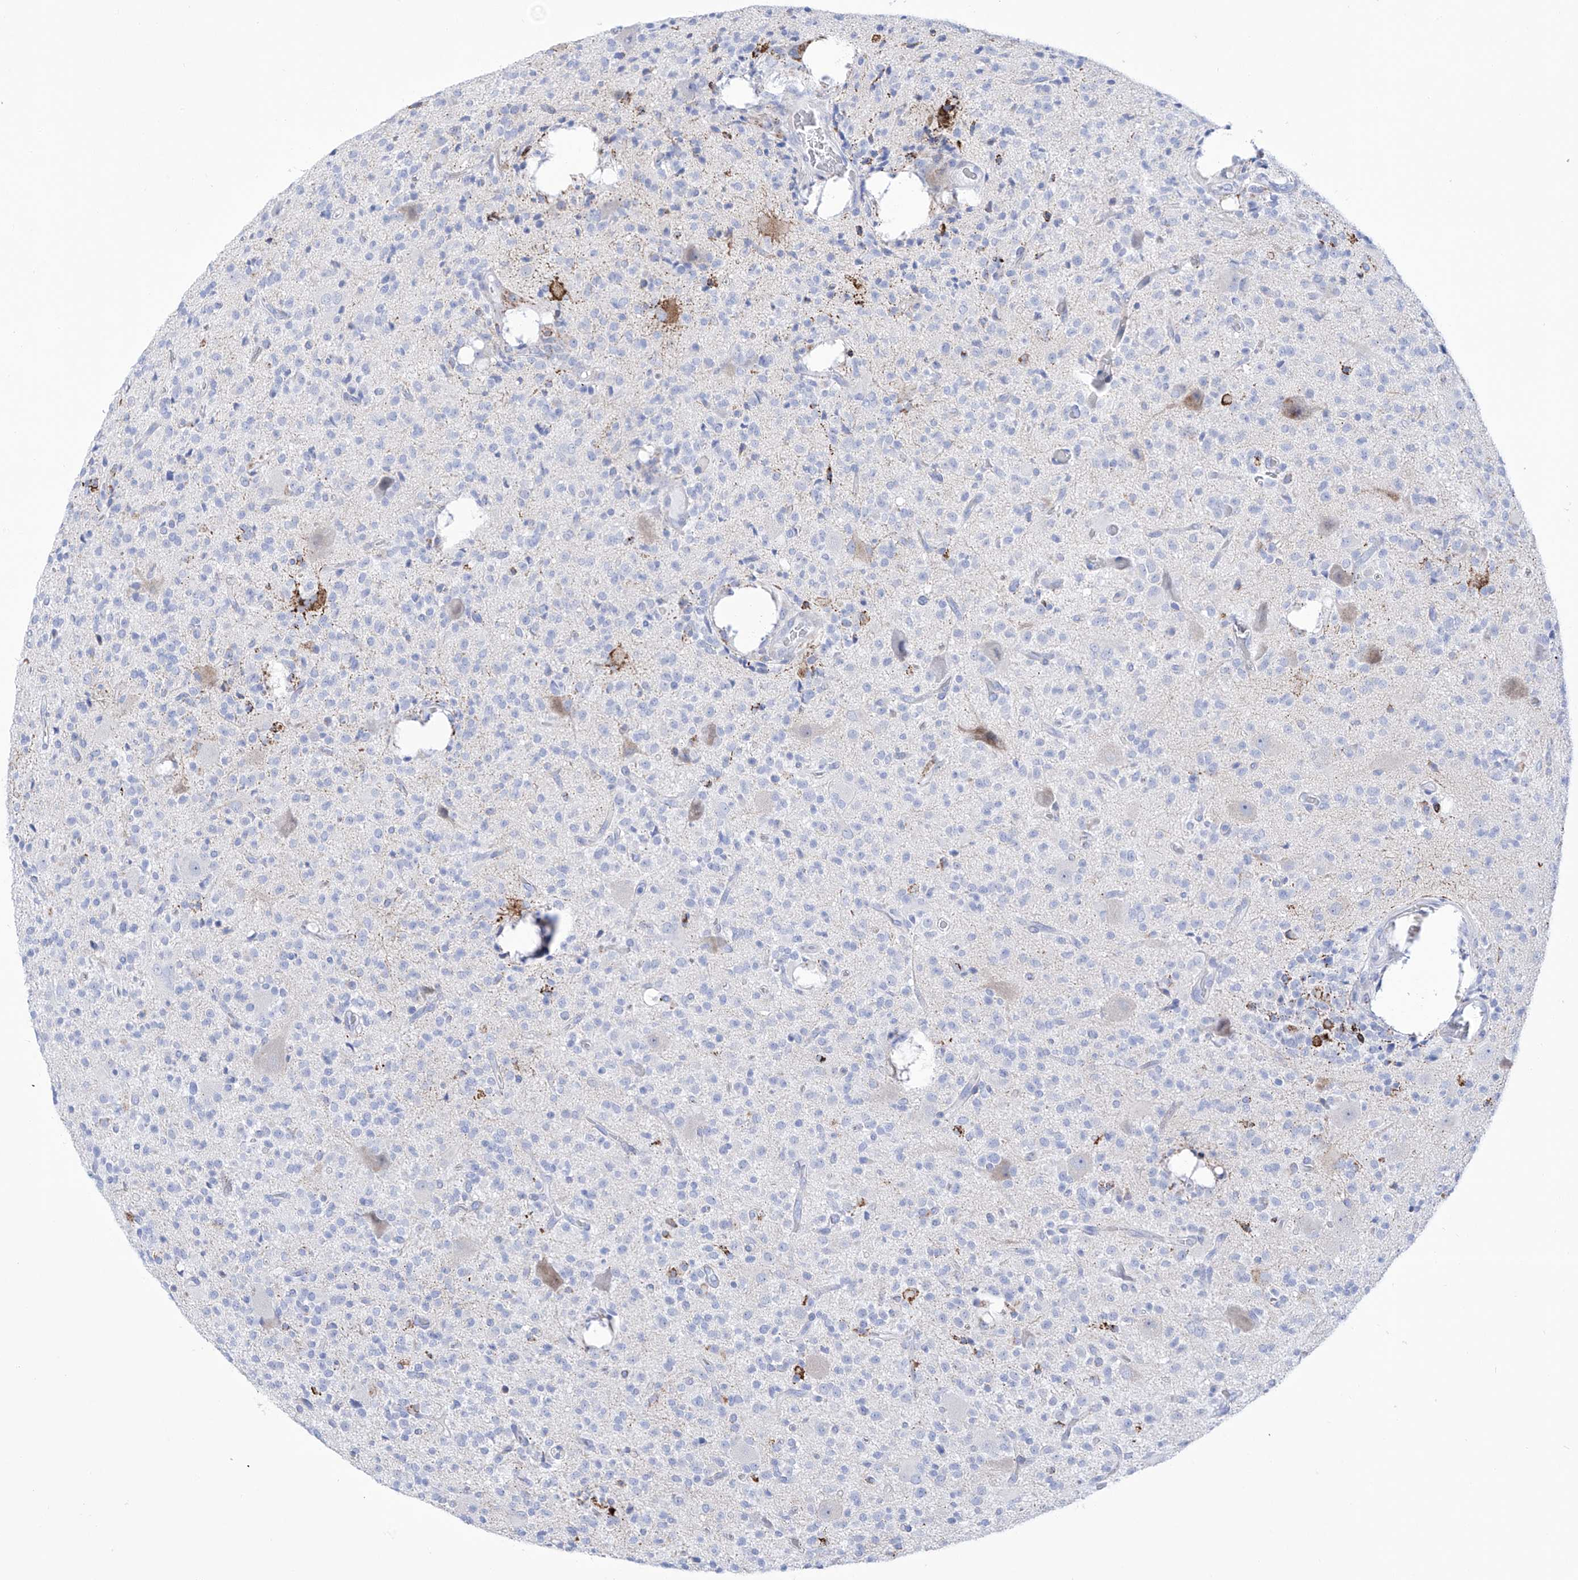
{"staining": {"intensity": "negative", "quantity": "none", "location": "none"}, "tissue": "glioma", "cell_type": "Tumor cells", "image_type": "cancer", "snomed": [{"axis": "morphology", "description": "Glioma, malignant, High grade"}, {"axis": "topography", "description": "Brain"}], "caption": "Image shows no protein expression in tumor cells of malignant glioma (high-grade) tissue.", "gene": "C1orf87", "patient": {"sex": "male", "age": 34}}